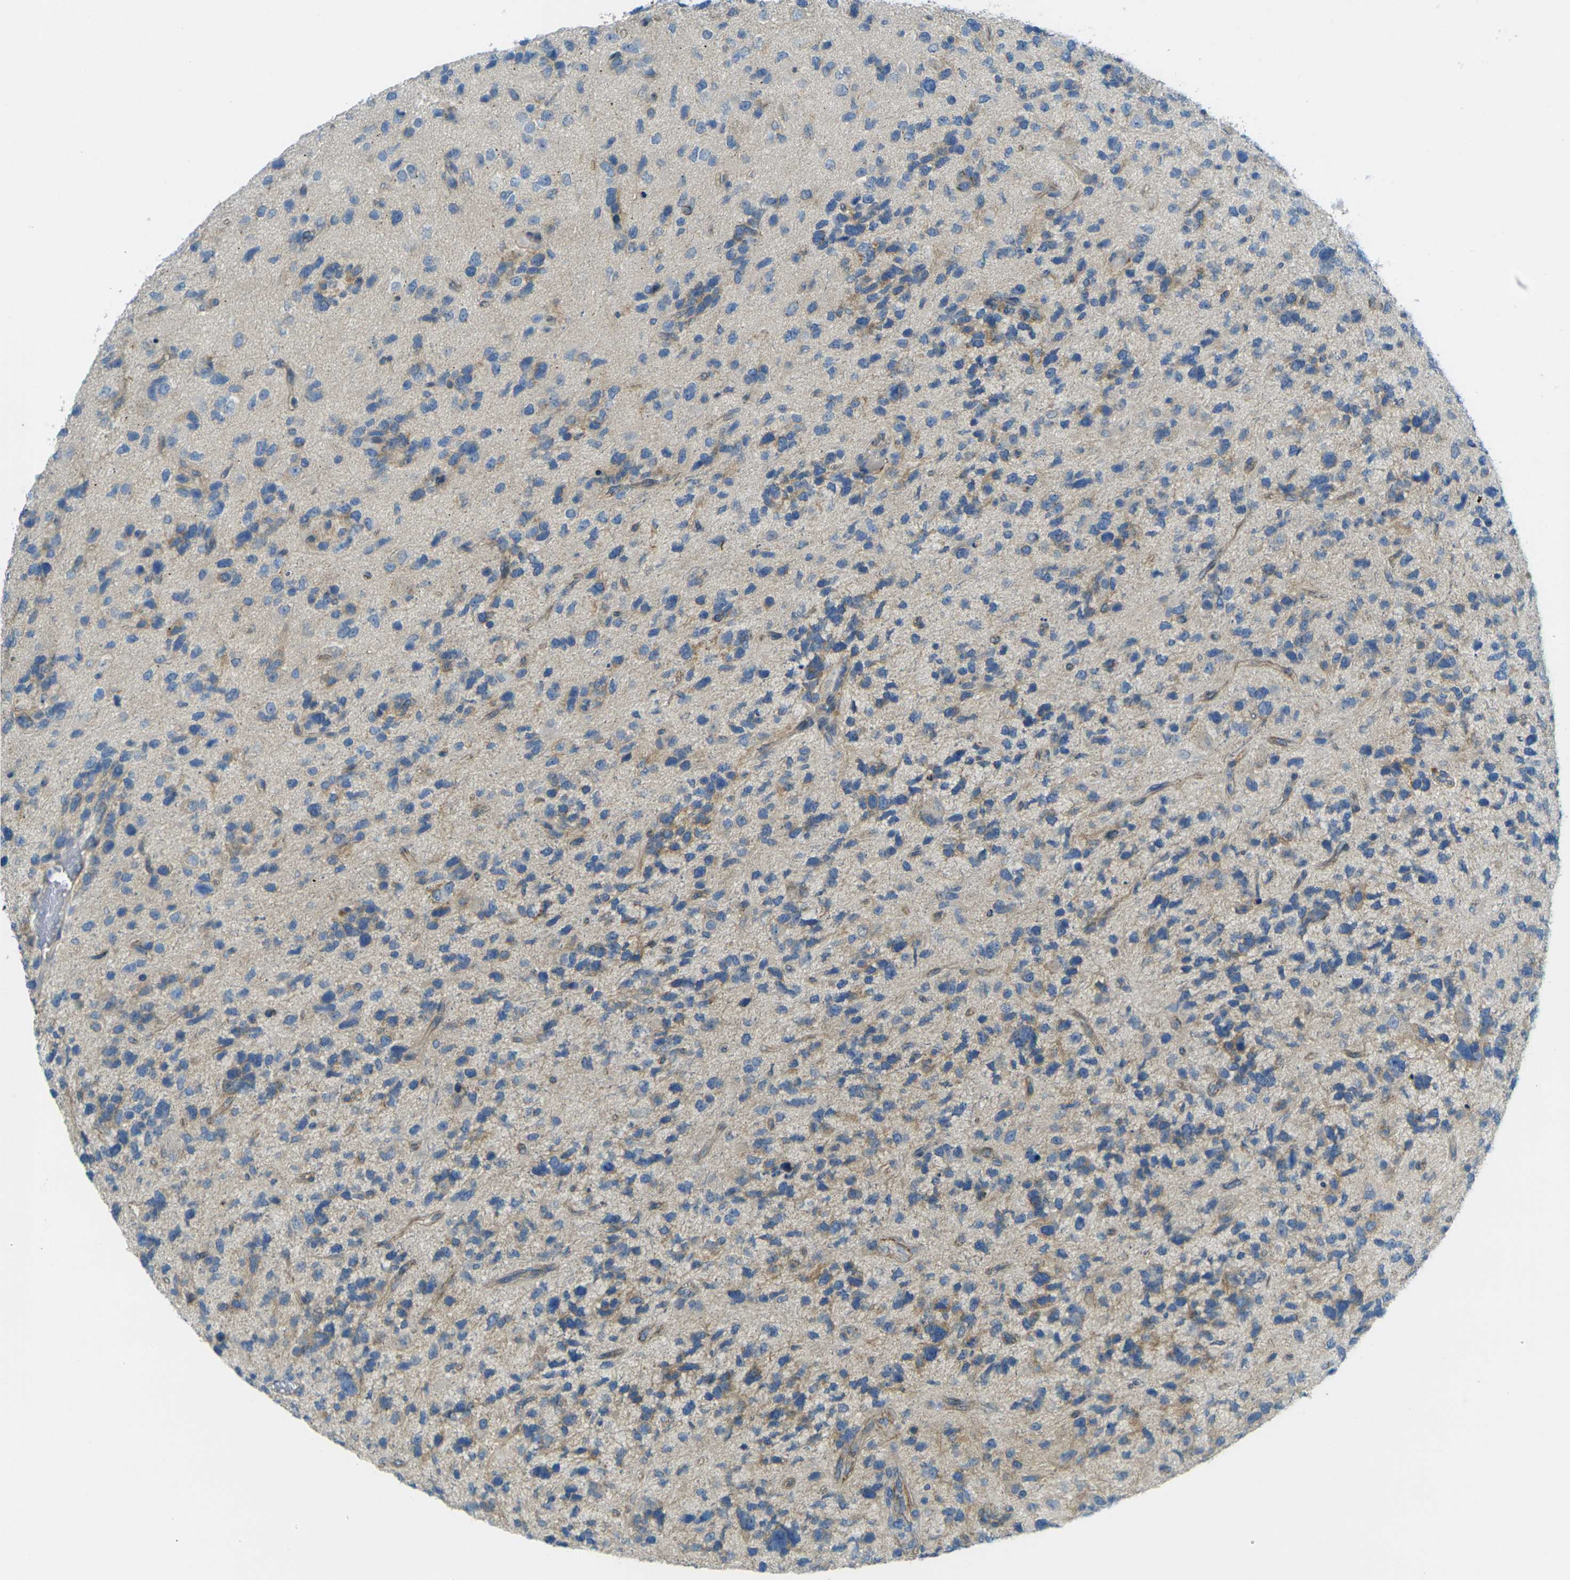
{"staining": {"intensity": "weak", "quantity": "<25%", "location": "cytoplasmic/membranous"}, "tissue": "glioma", "cell_type": "Tumor cells", "image_type": "cancer", "snomed": [{"axis": "morphology", "description": "Glioma, malignant, High grade"}, {"axis": "topography", "description": "Brain"}], "caption": "An image of human glioma is negative for staining in tumor cells. The staining was performed using DAB to visualize the protein expression in brown, while the nuclei were stained in blue with hematoxylin (Magnification: 20x).", "gene": "RHBDD1", "patient": {"sex": "female", "age": 58}}